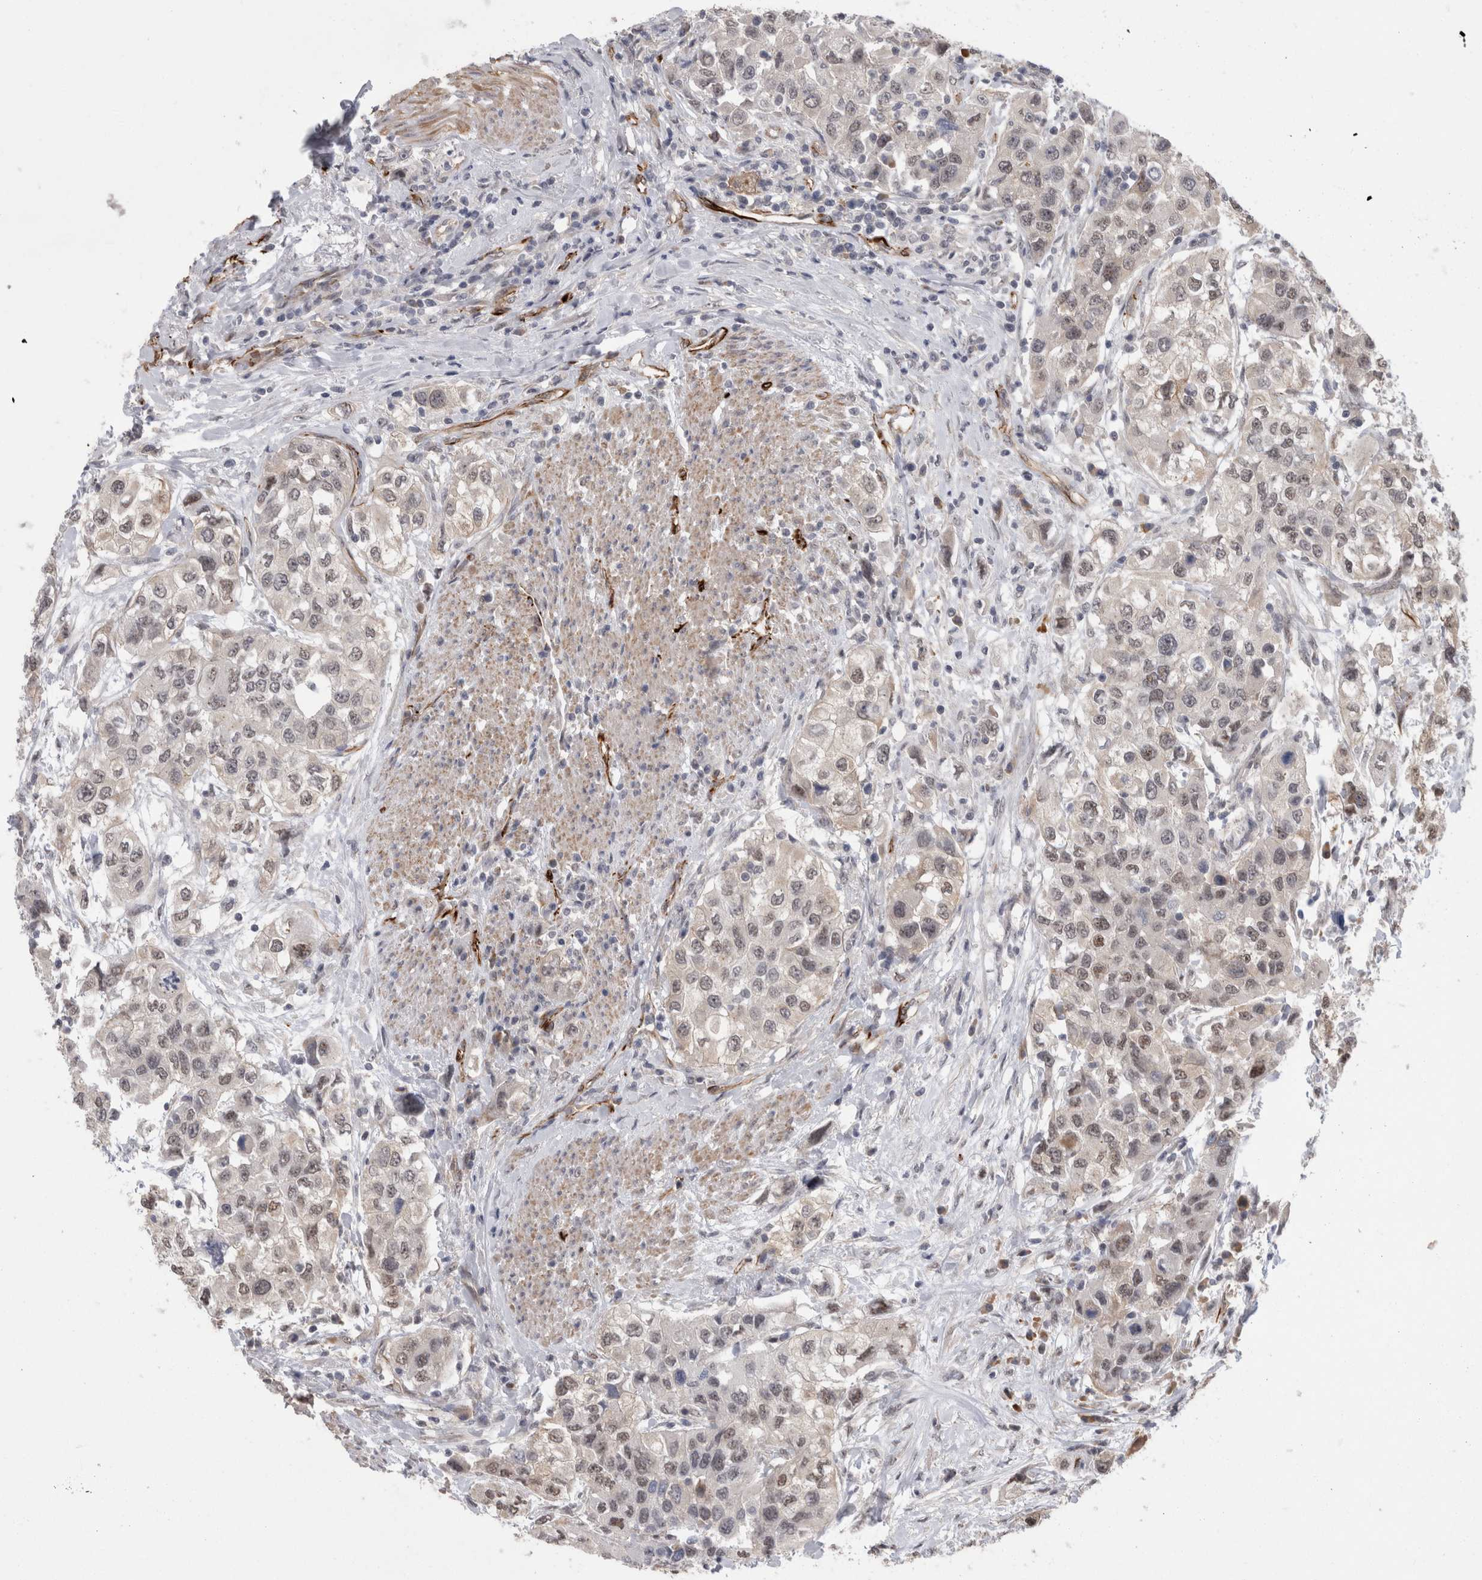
{"staining": {"intensity": "negative", "quantity": "none", "location": "none"}, "tissue": "urothelial cancer", "cell_type": "Tumor cells", "image_type": "cancer", "snomed": [{"axis": "morphology", "description": "Urothelial carcinoma, High grade"}, {"axis": "topography", "description": "Urinary bladder"}], "caption": "Tumor cells are negative for protein expression in human urothelial carcinoma (high-grade).", "gene": "FAM83H", "patient": {"sex": "female", "age": 80}}